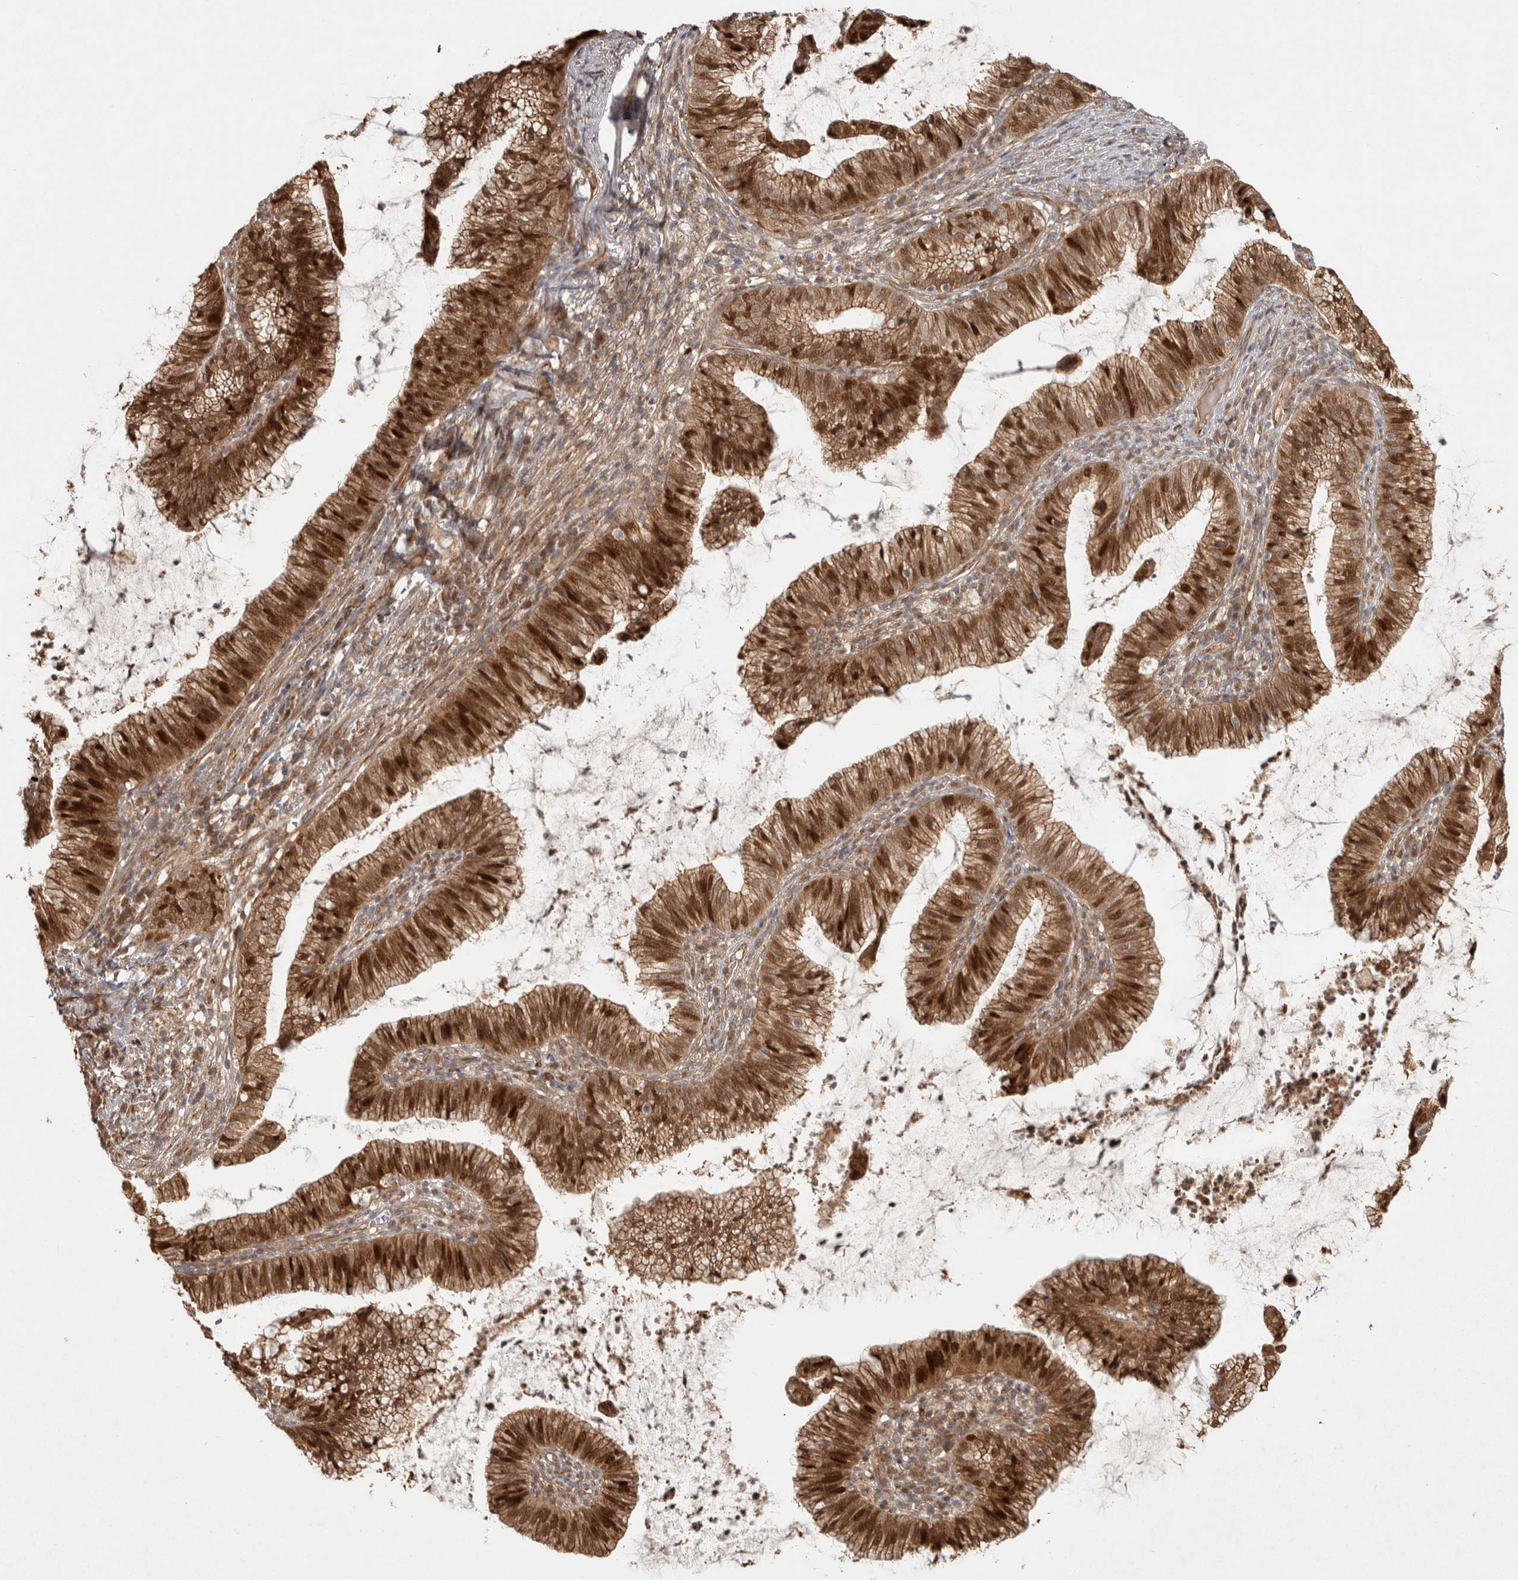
{"staining": {"intensity": "moderate", "quantity": ">75%", "location": "cytoplasmic/membranous,nuclear"}, "tissue": "cervical cancer", "cell_type": "Tumor cells", "image_type": "cancer", "snomed": [{"axis": "morphology", "description": "Adenocarcinoma, NOS"}, {"axis": "topography", "description": "Cervix"}], "caption": "The image shows immunohistochemical staining of cervical cancer (adenocarcinoma). There is moderate cytoplasmic/membranous and nuclear positivity is seen in about >75% of tumor cells. (IHC, brightfield microscopy, high magnification).", "gene": "CAMSAP2", "patient": {"sex": "female", "age": 36}}